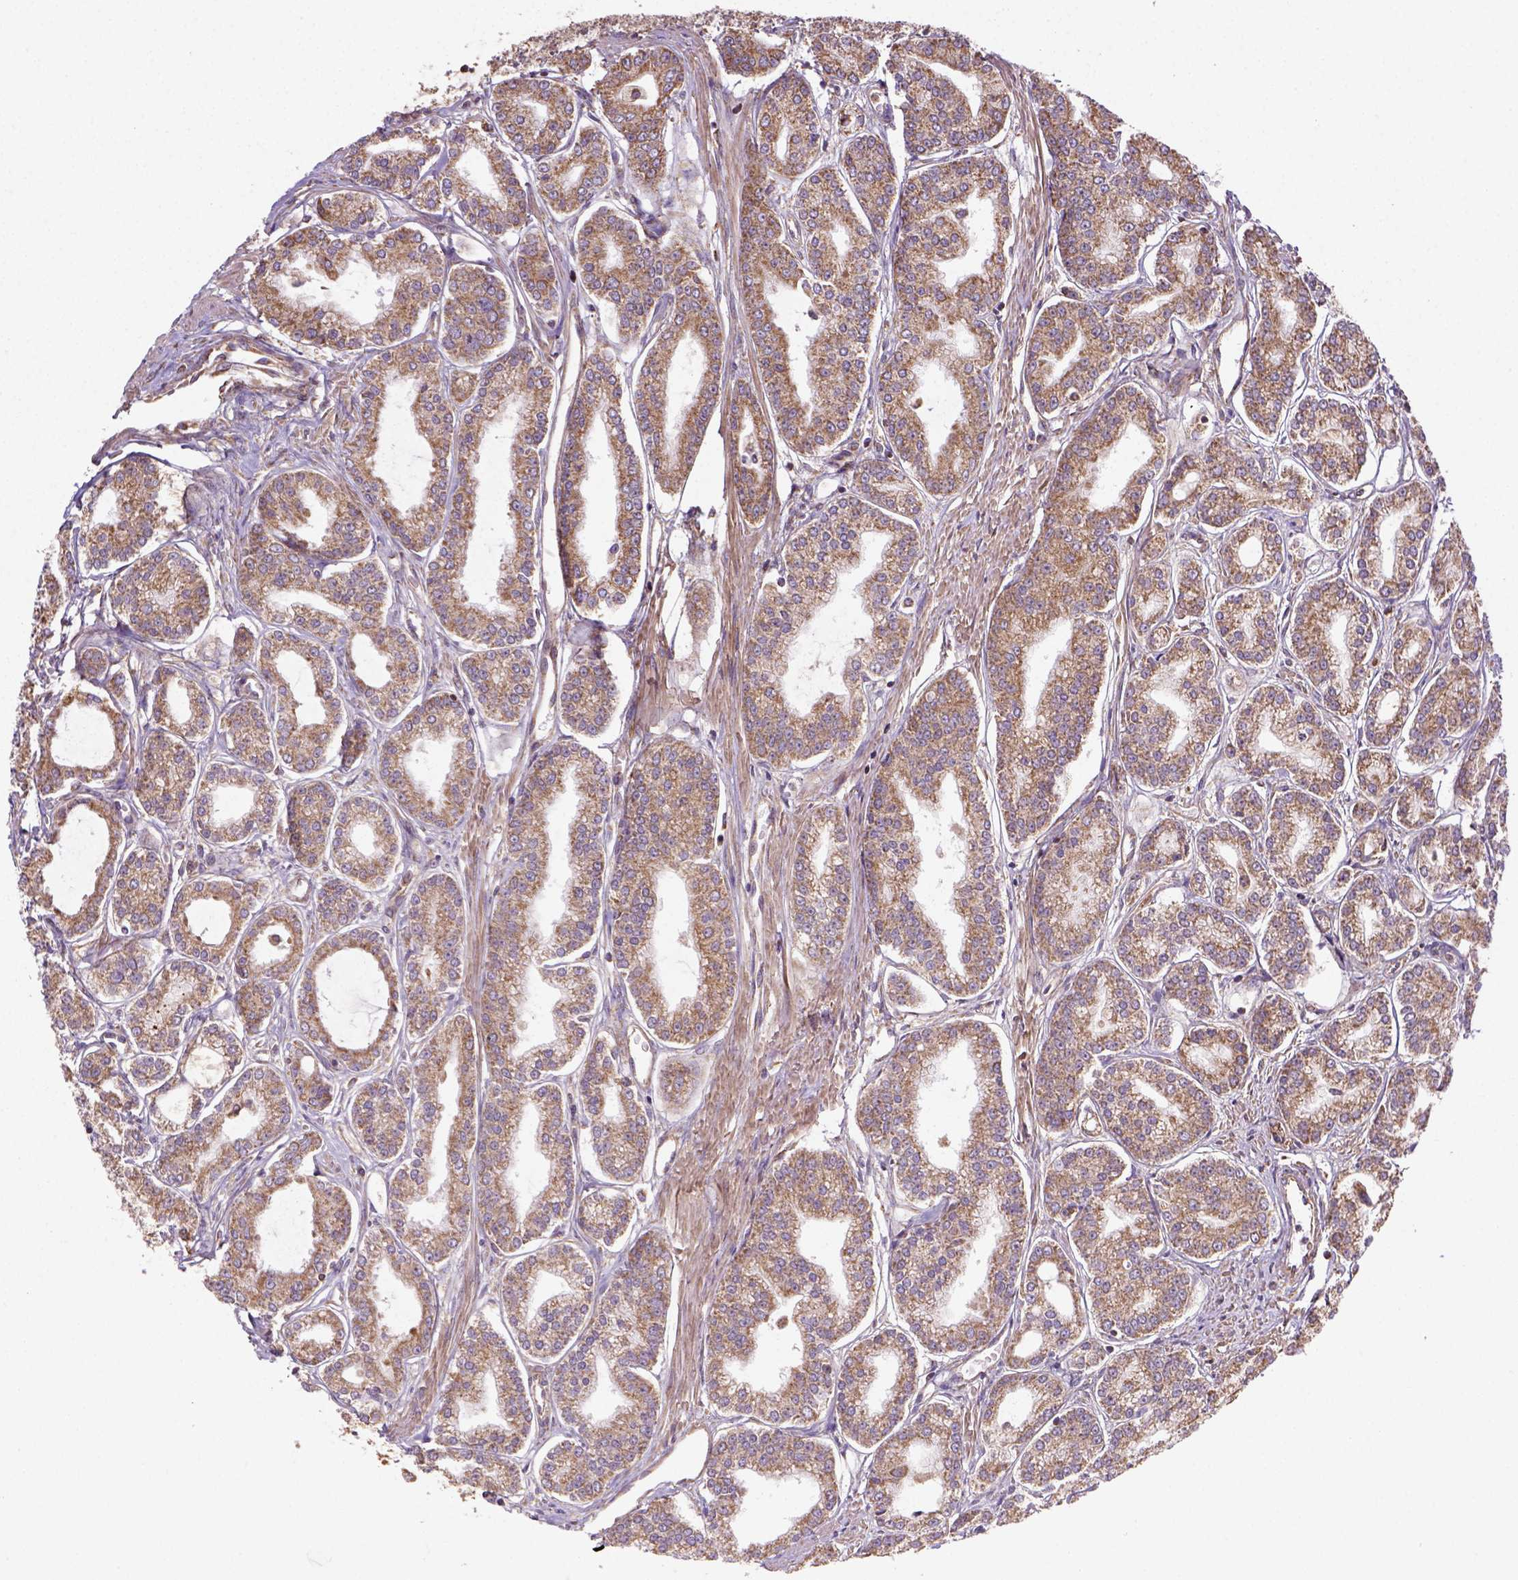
{"staining": {"intensity": "moderate", "quantity": ">75%", "location": "cytoplasmic/membranous"}, "tissue": "prostate cancer", "cell_type": "Tumor cells", "image_type": "cancer", "snomed": [{"axis": "morphology", "description": "Adenocarcinoma, NOS"}, {"axis": "topography", "description": "Prostate"}], "caption": "Immunohistochemical staining of prostate adenocarcinoma shows medium levels of moderate cytoplasmic/membranous positivity in about >75% of tumor cells.", "gene": "MAPK8IP3", "patient": {"sex": "male", "age": 71}}